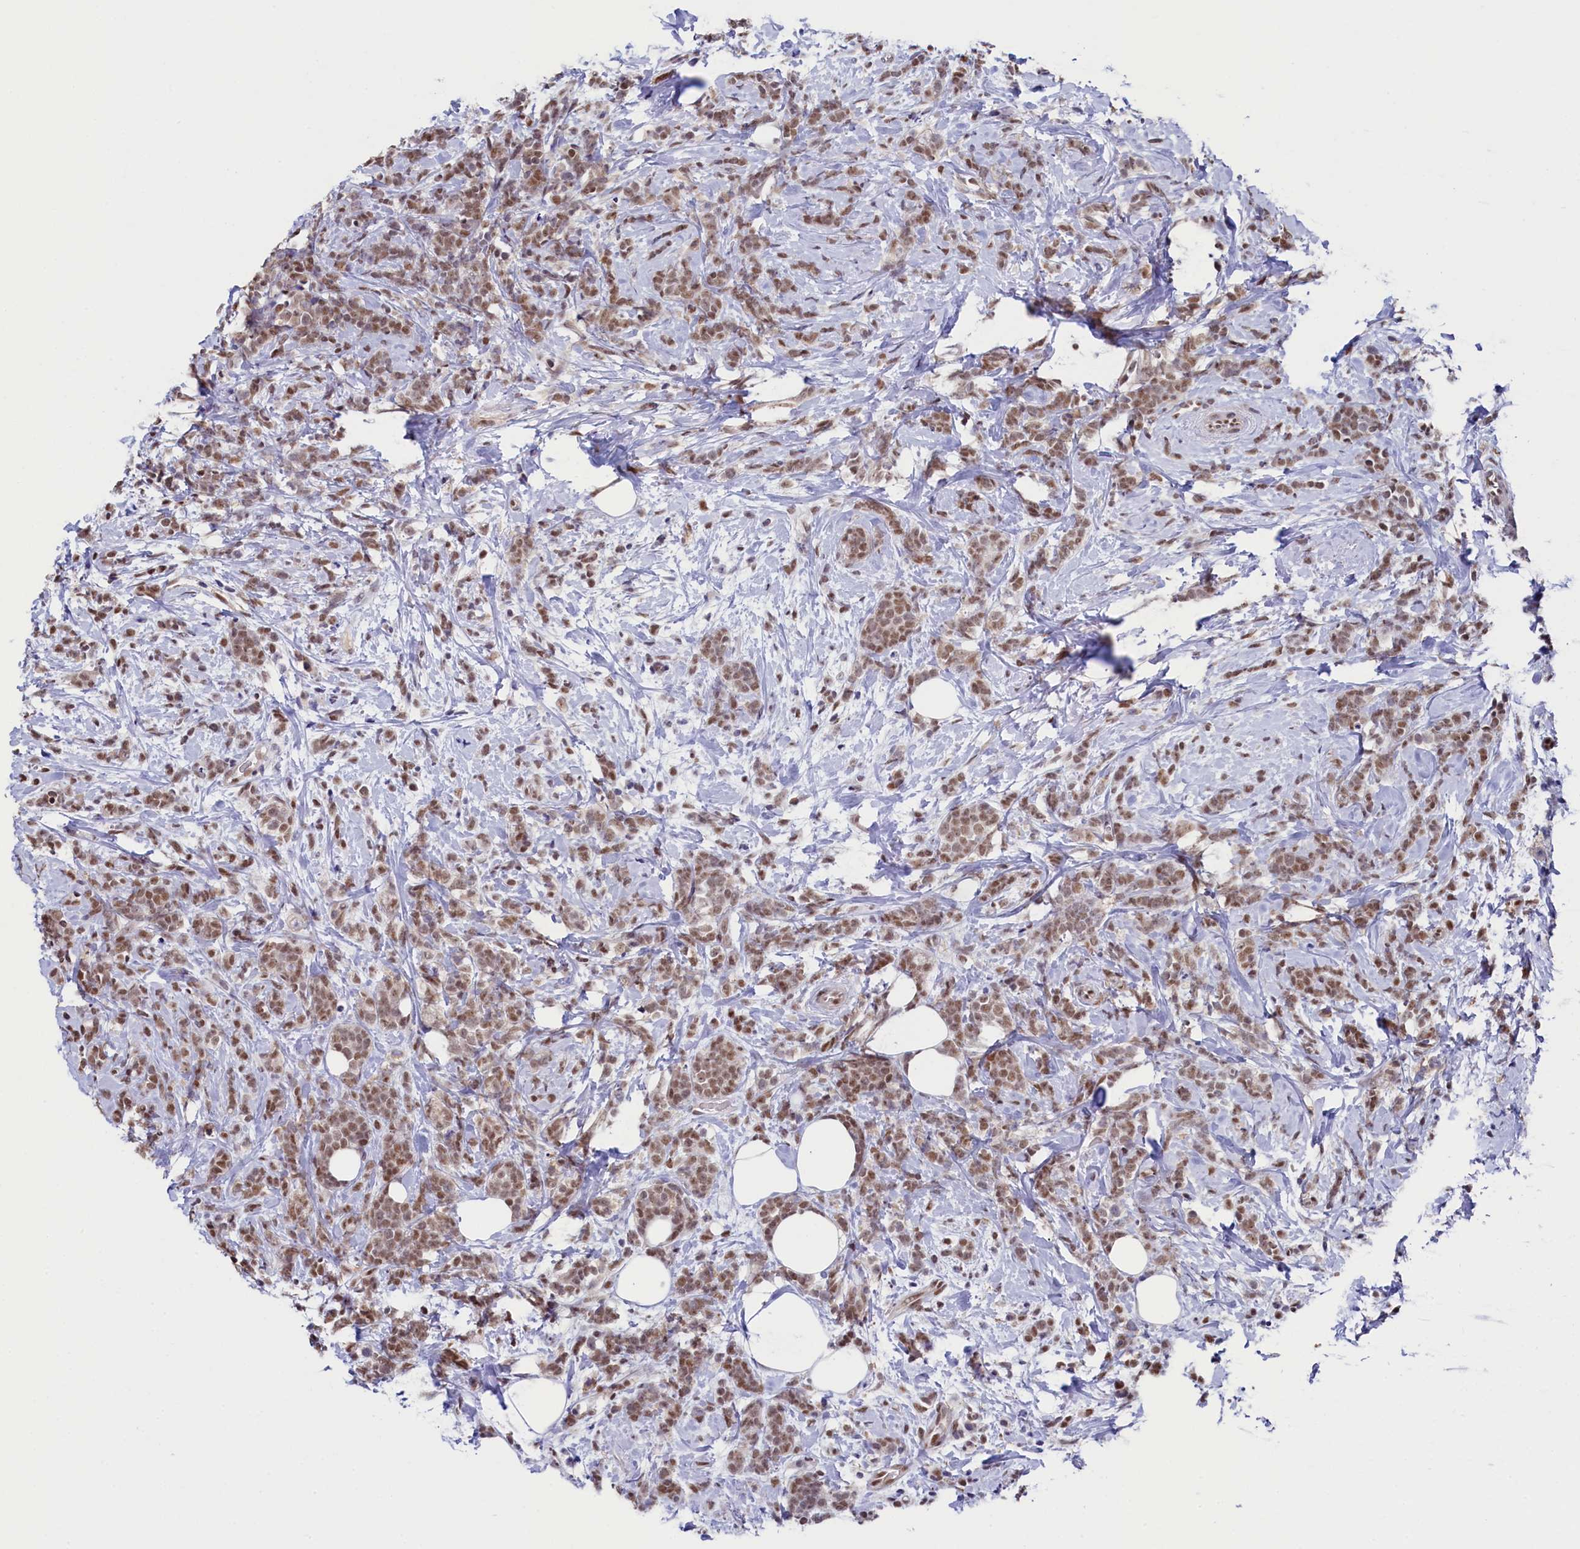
{"staining": {"intensity": "moderate", "quantity": ">75%", "location": "nuclear"}, "tissue": "breast cancer", "cell_type": "Tumor cells", "image_type": "cancer", "snomed": [{"axis": "morphology", "description": "Lobular carcinoma"}, {"axis": "topography", "description": "Breast"}], "caption": "DAB immunohistochemical staining of human breast lobular carcinoma demonstrates moderate nuclear protein expression in approximately >75% of tumor cells.", "gene": "FLYWCH2", "patient": {"sex": "female", "age": 58}}